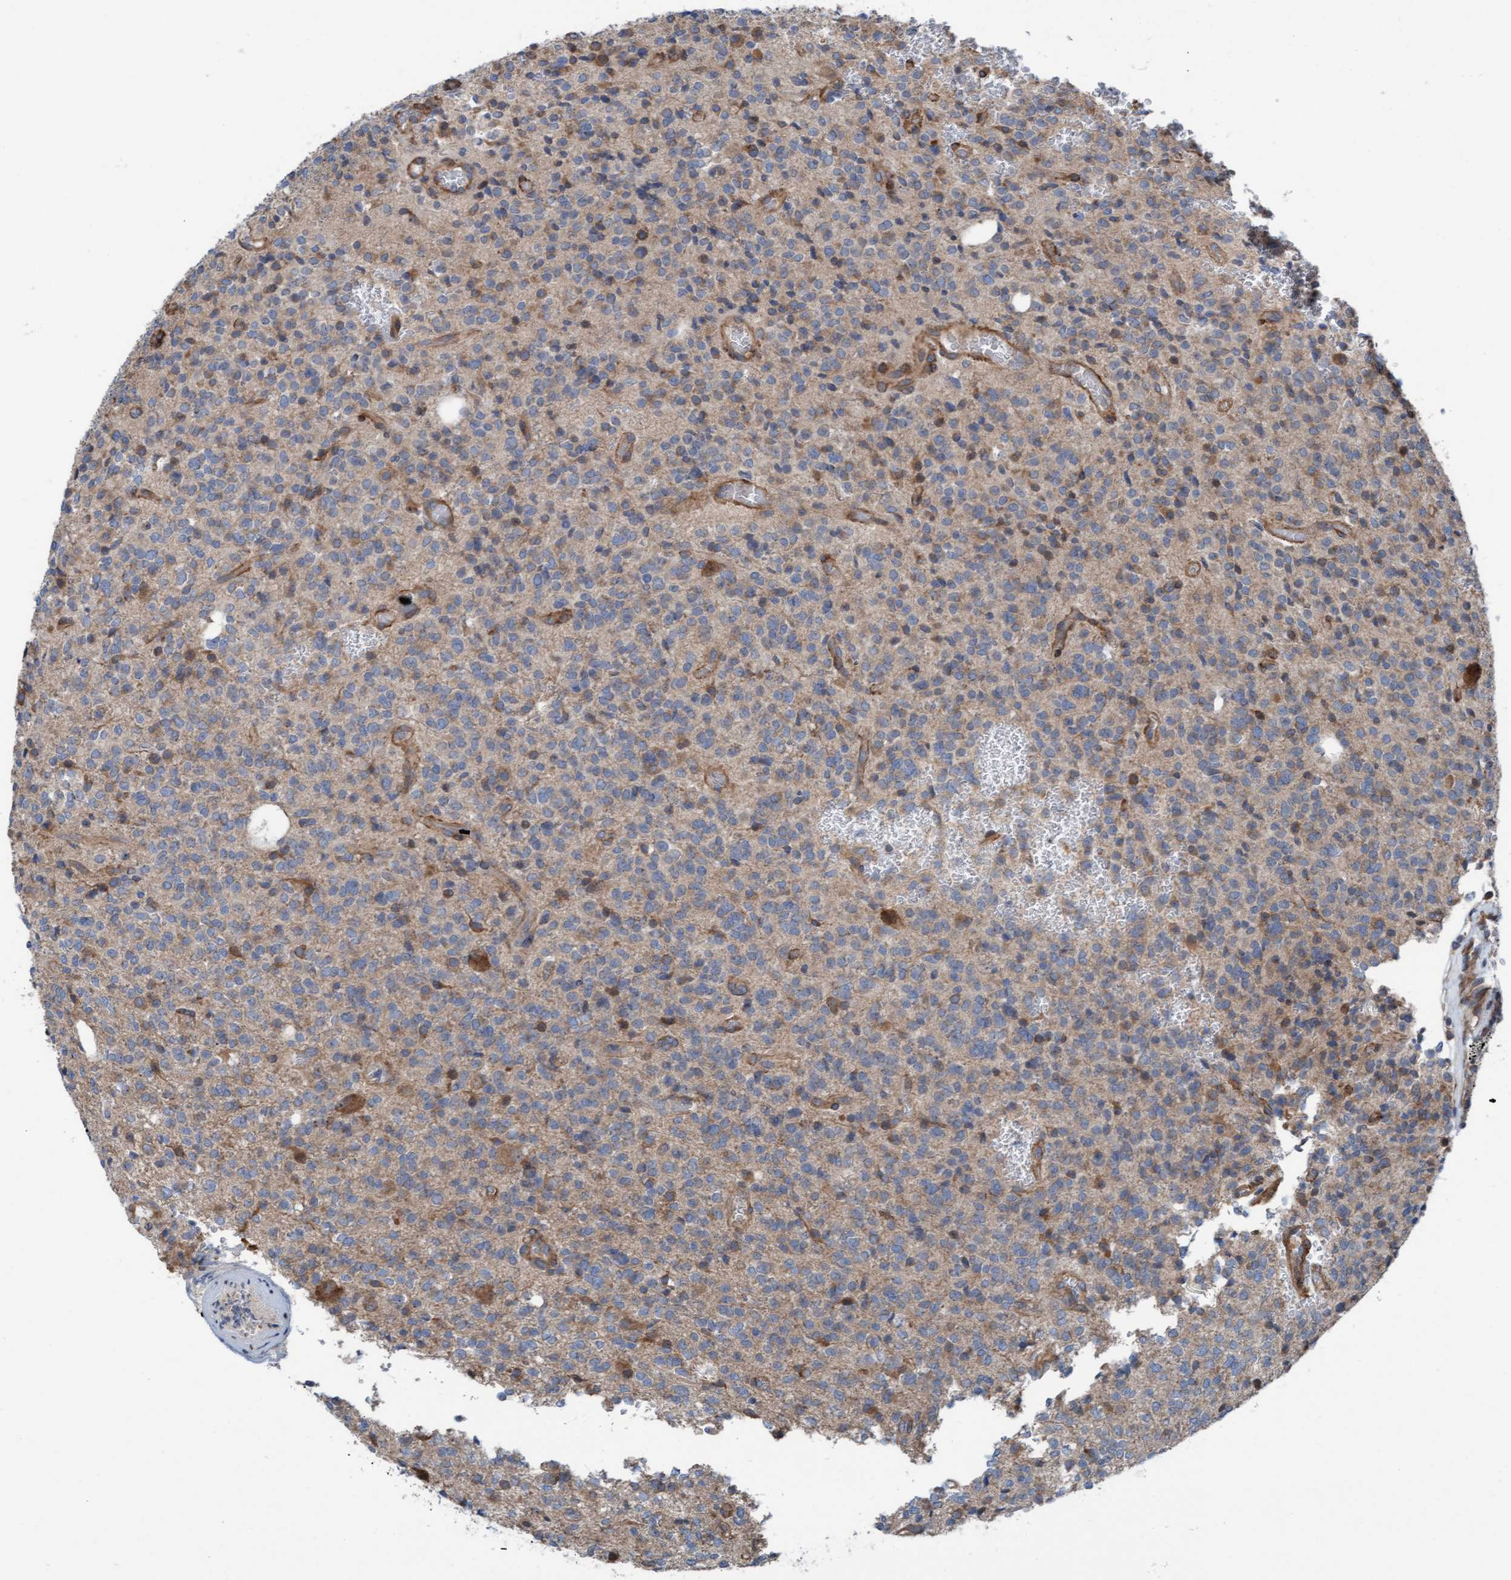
{"staining": {"intensity": "weak", "quantity": "<25%", "location": "cytoplasmic/membranous"}, "tissue": "glioma", "cell_type": "Tumor cells", "image_type": "cancer", "snomed": [{"axis": "morphology", "description": "Glioma, malignant, High grade"}, {"axis": "topography", "description": "Brain"}], "caption": "There is no significant expression in tumor cells of glioma.", "gene": "RAP1GAP2", "patient": {"sex": "male", "age": 34}}